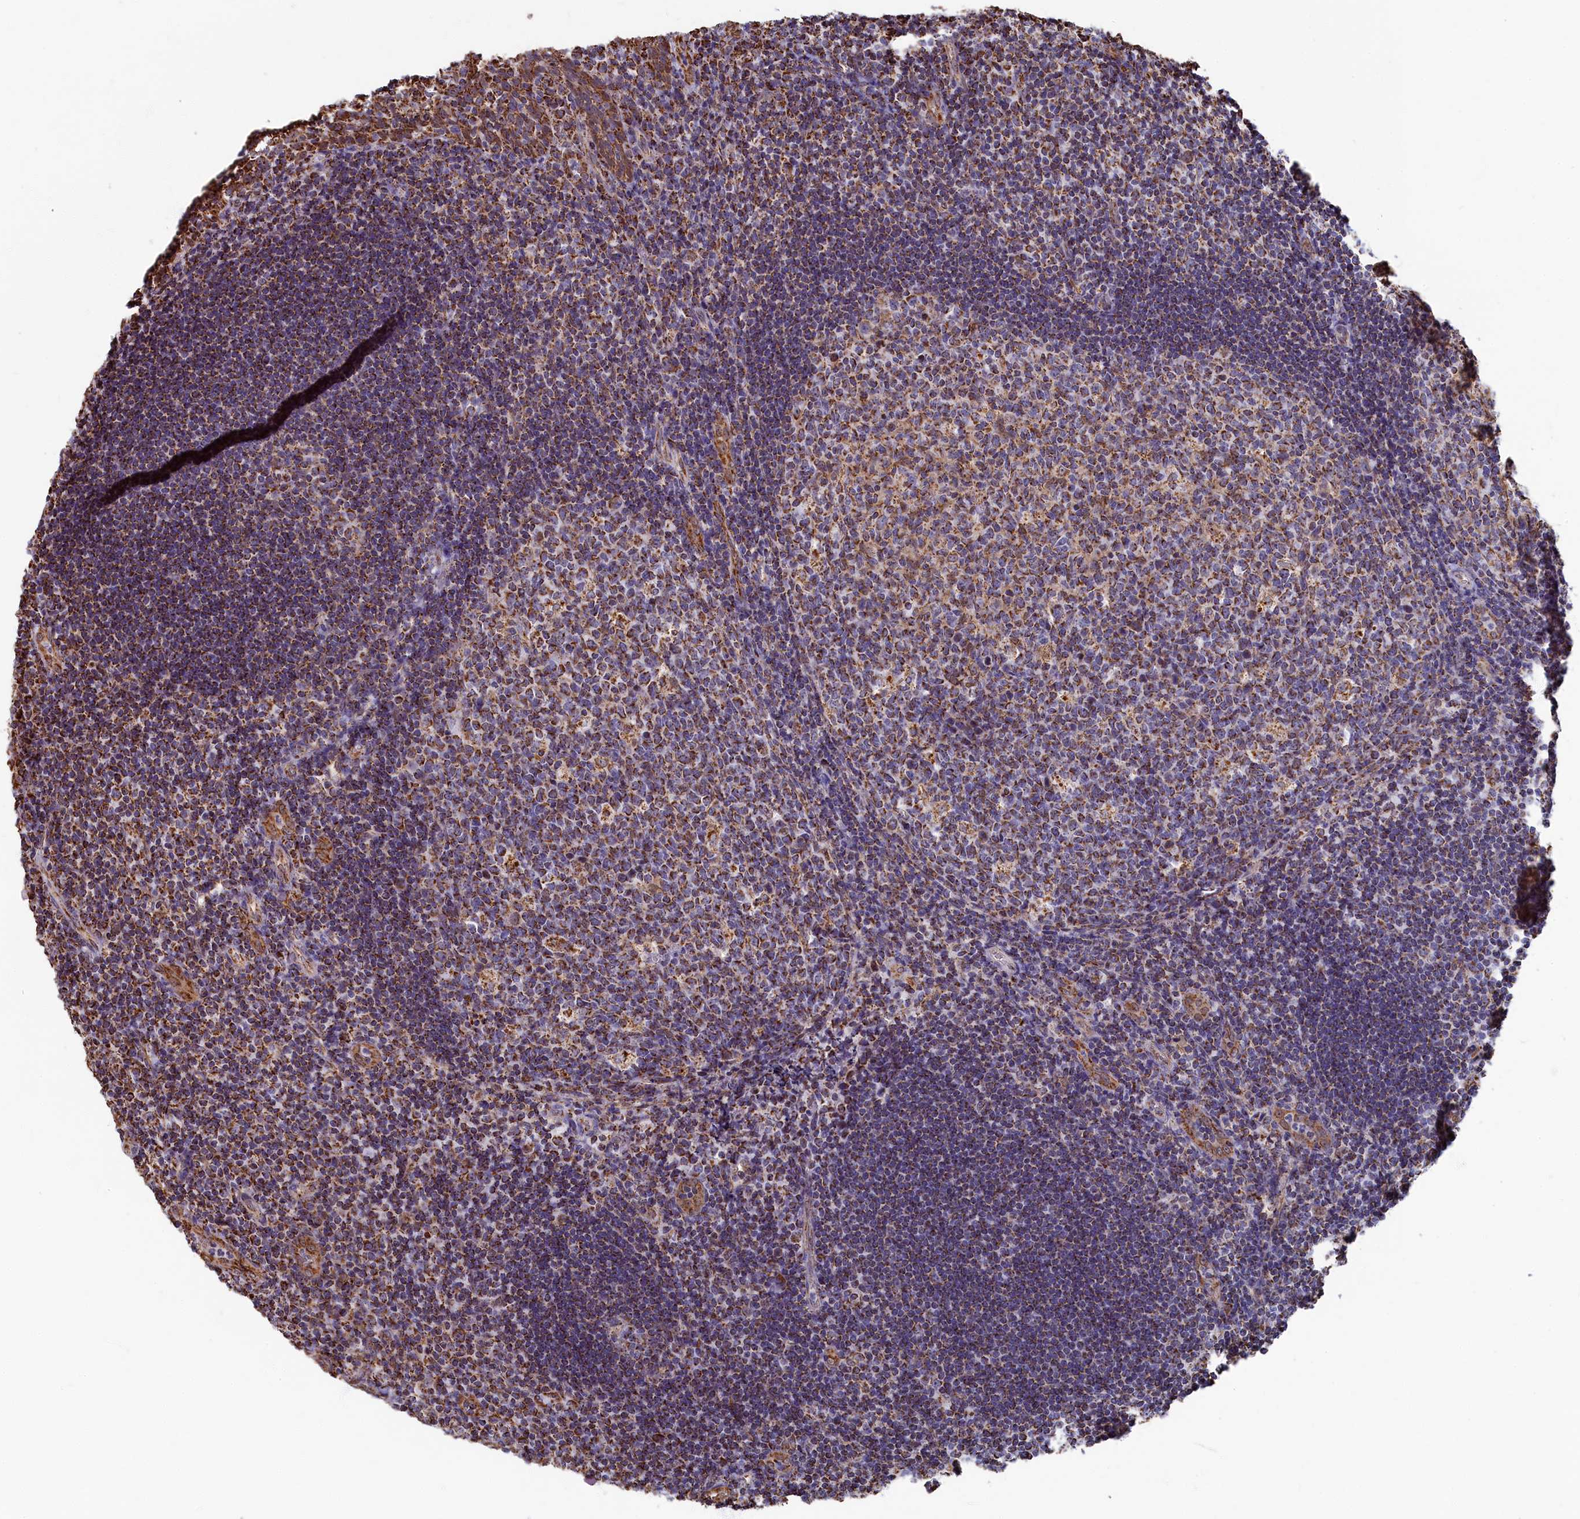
{"staining": {"intensity": "moderate", "quantity": ">75%", "location": "cytoplasmic/membranous"}, "tissue": "tonsil", "cell_type": "Germinal center cells", "image_type": "normal", "snomed": [{"axis": "morphology", "description": "Normal tissue, NOS"}, {"axis": "topography", "description": "Tonsil"}], "caption": "Germinal center cells display medium levels of moderate cytoplasmic/membranous positivity in approximately >75% of cells in normal tonsil. (DAB (3,3'-diaminobenzidine) = brown stain, brightfield microscopy at high magnification).", "gene": "SPR", "patient": {"sex": "male", "age": 17}}